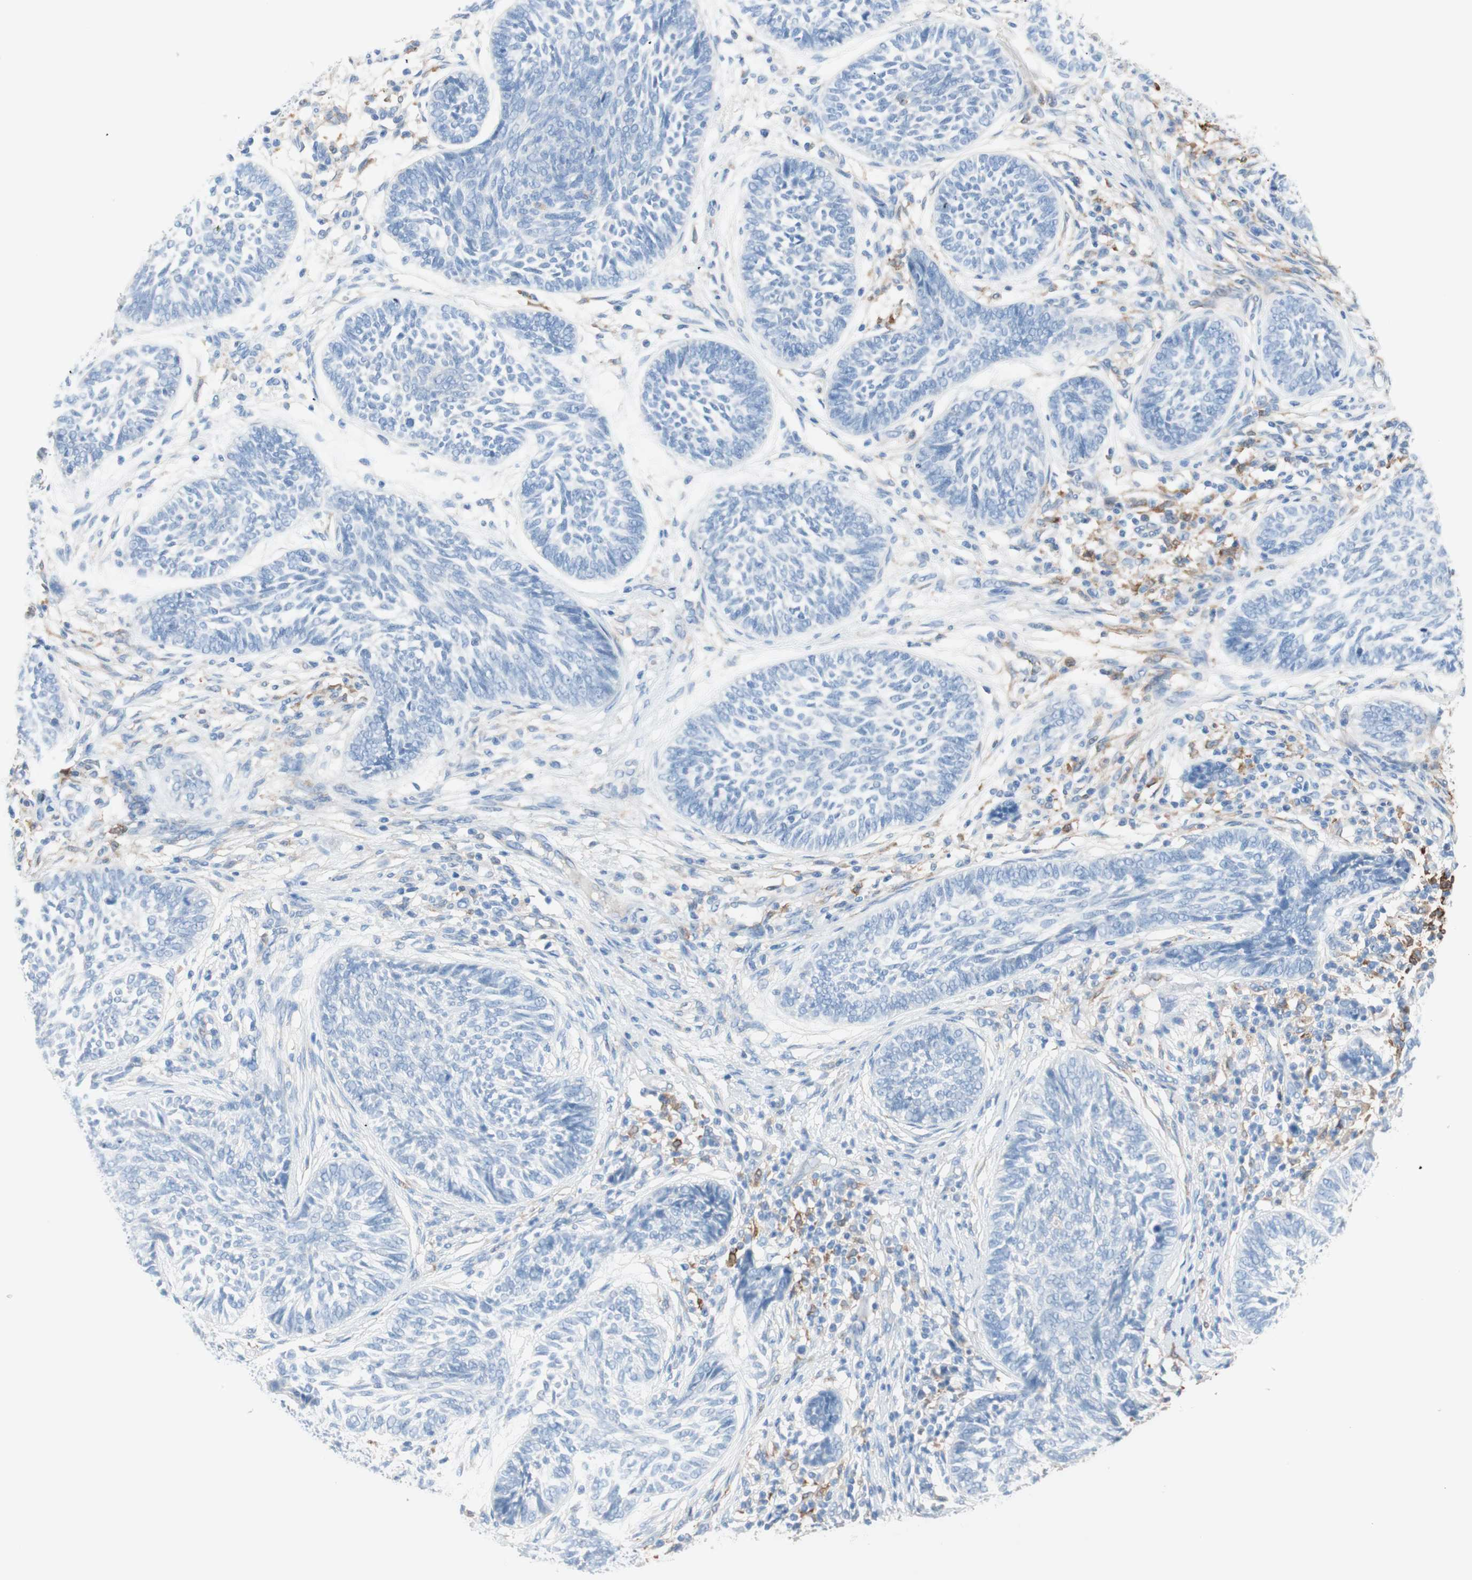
{"staining": {"intensity": "negative", "quantity": "none", "location": "none"}, "tissue": "skin cancer", "cell_type": "Tumor cells", "image_type": "cancer", "snomed": [{"axis": "morphology", "description": "Papilloma, NOS"}, {"axis": "morphology", "description": "Basal cell carcinoma"}, {"axis": "topography", "description": "Skin"}], "caption": "Immunohistochemistry (IHC) histopathology image of neoplastic tissue: basal cell carcinoma (skin) stained with DAB (3,3'-diaminobenzidine) shows no significant protein positivity in tumor cells.", "gene": "GLUL", "patient": {"sex": "male", "age": 87}}